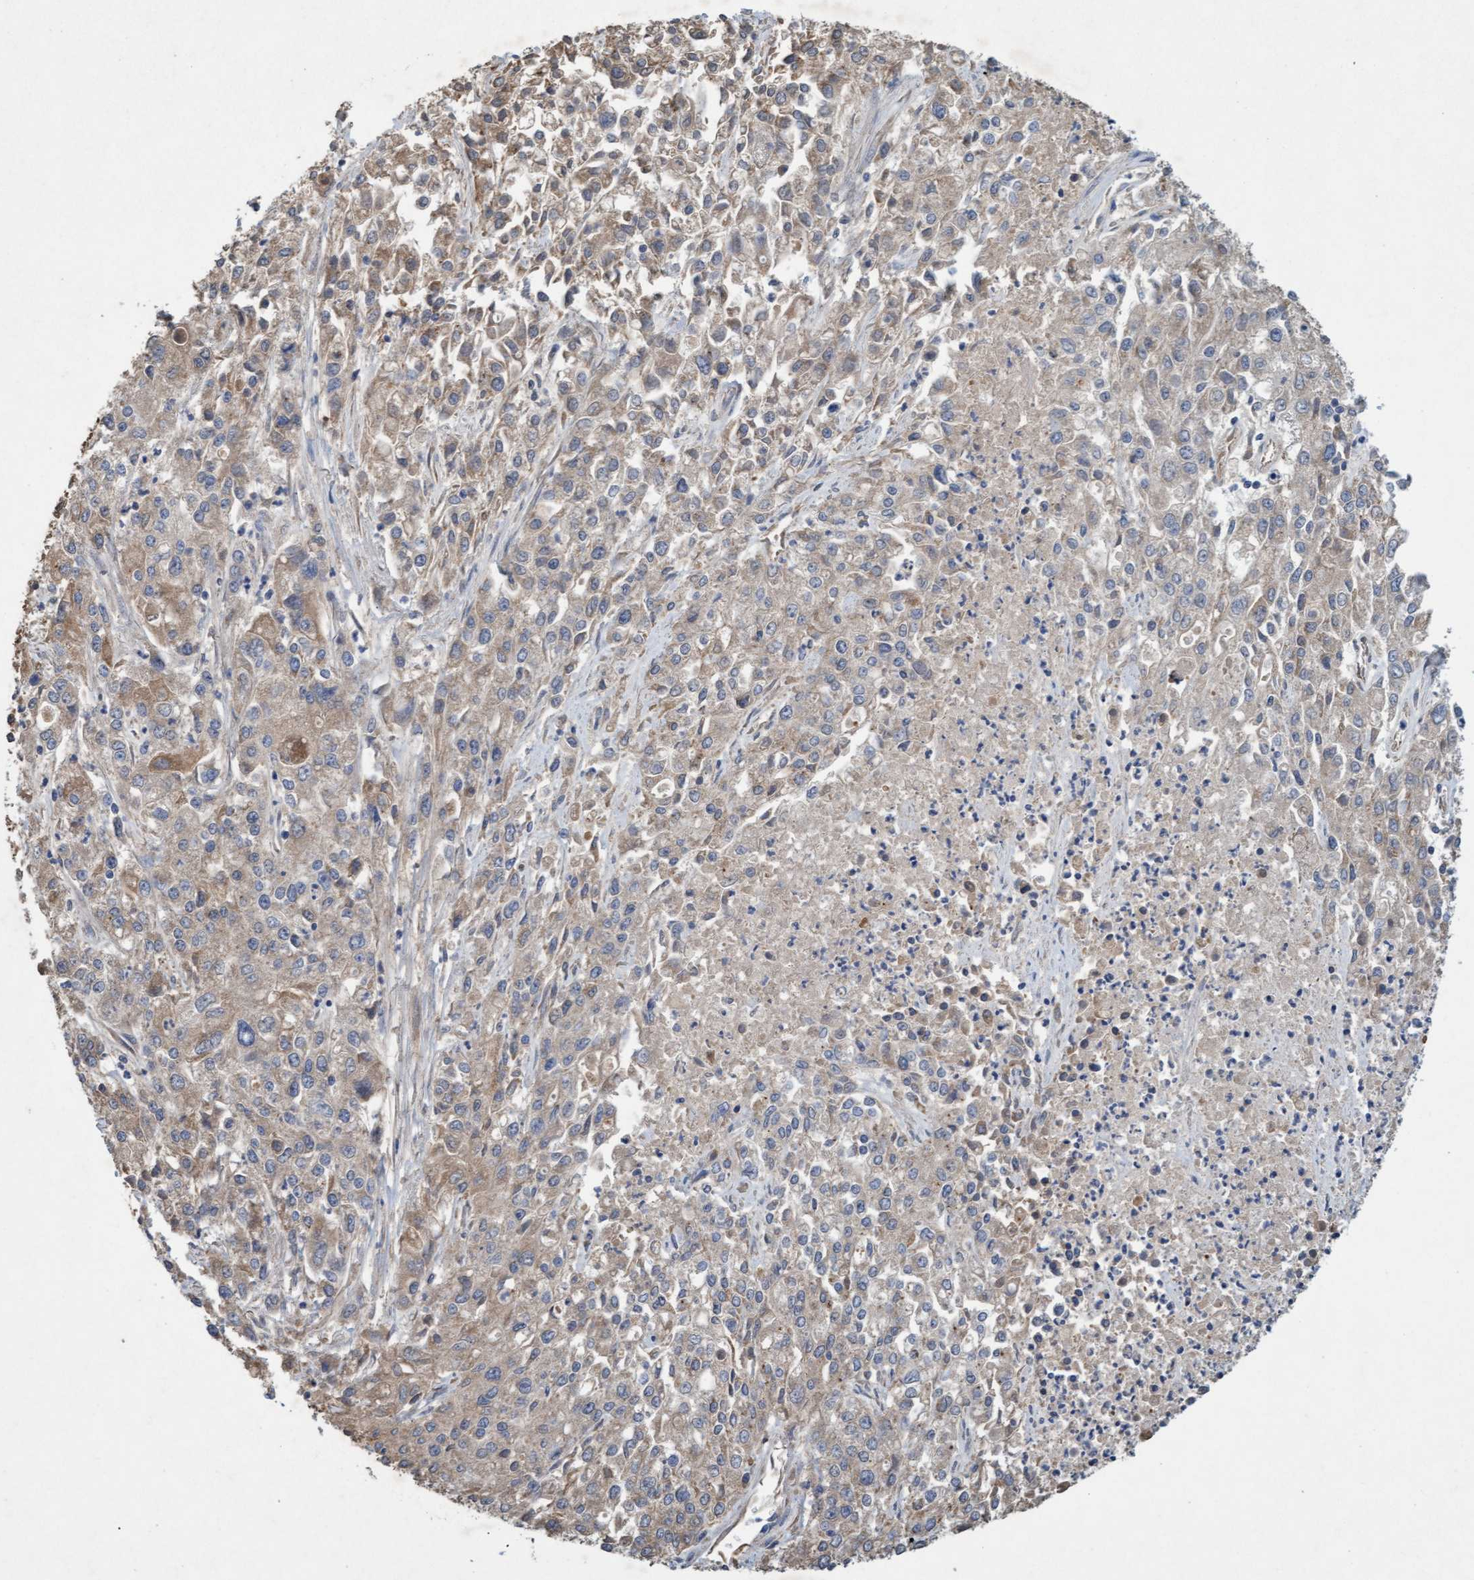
{"staining": {"intensity": "moderate", "quantity": ">75%", "location": "cytoplasmic/membranous"}, "tissue": "endometrial cancer", "cell_type": "Tumor cells", "image_type": "cancer", "snomed": [{"axis": "morphology", "description": "Adenocarcinoma, NOS"}, {"axis": "topography", "description": "Endometrium"}], "caption": "Protein staining reveals moderate cytoplasmic/membranous expression in approximately >75% of tumor cells in endometrial cancer. The staining was performed using DAB (3,3'-diaminobenzidine), with brown indicating positive protein expression. Nuclei are stained blue with hematoxylin.", "gene": "ATPAF2", "patient": {"sex": "female", "age": 49}}